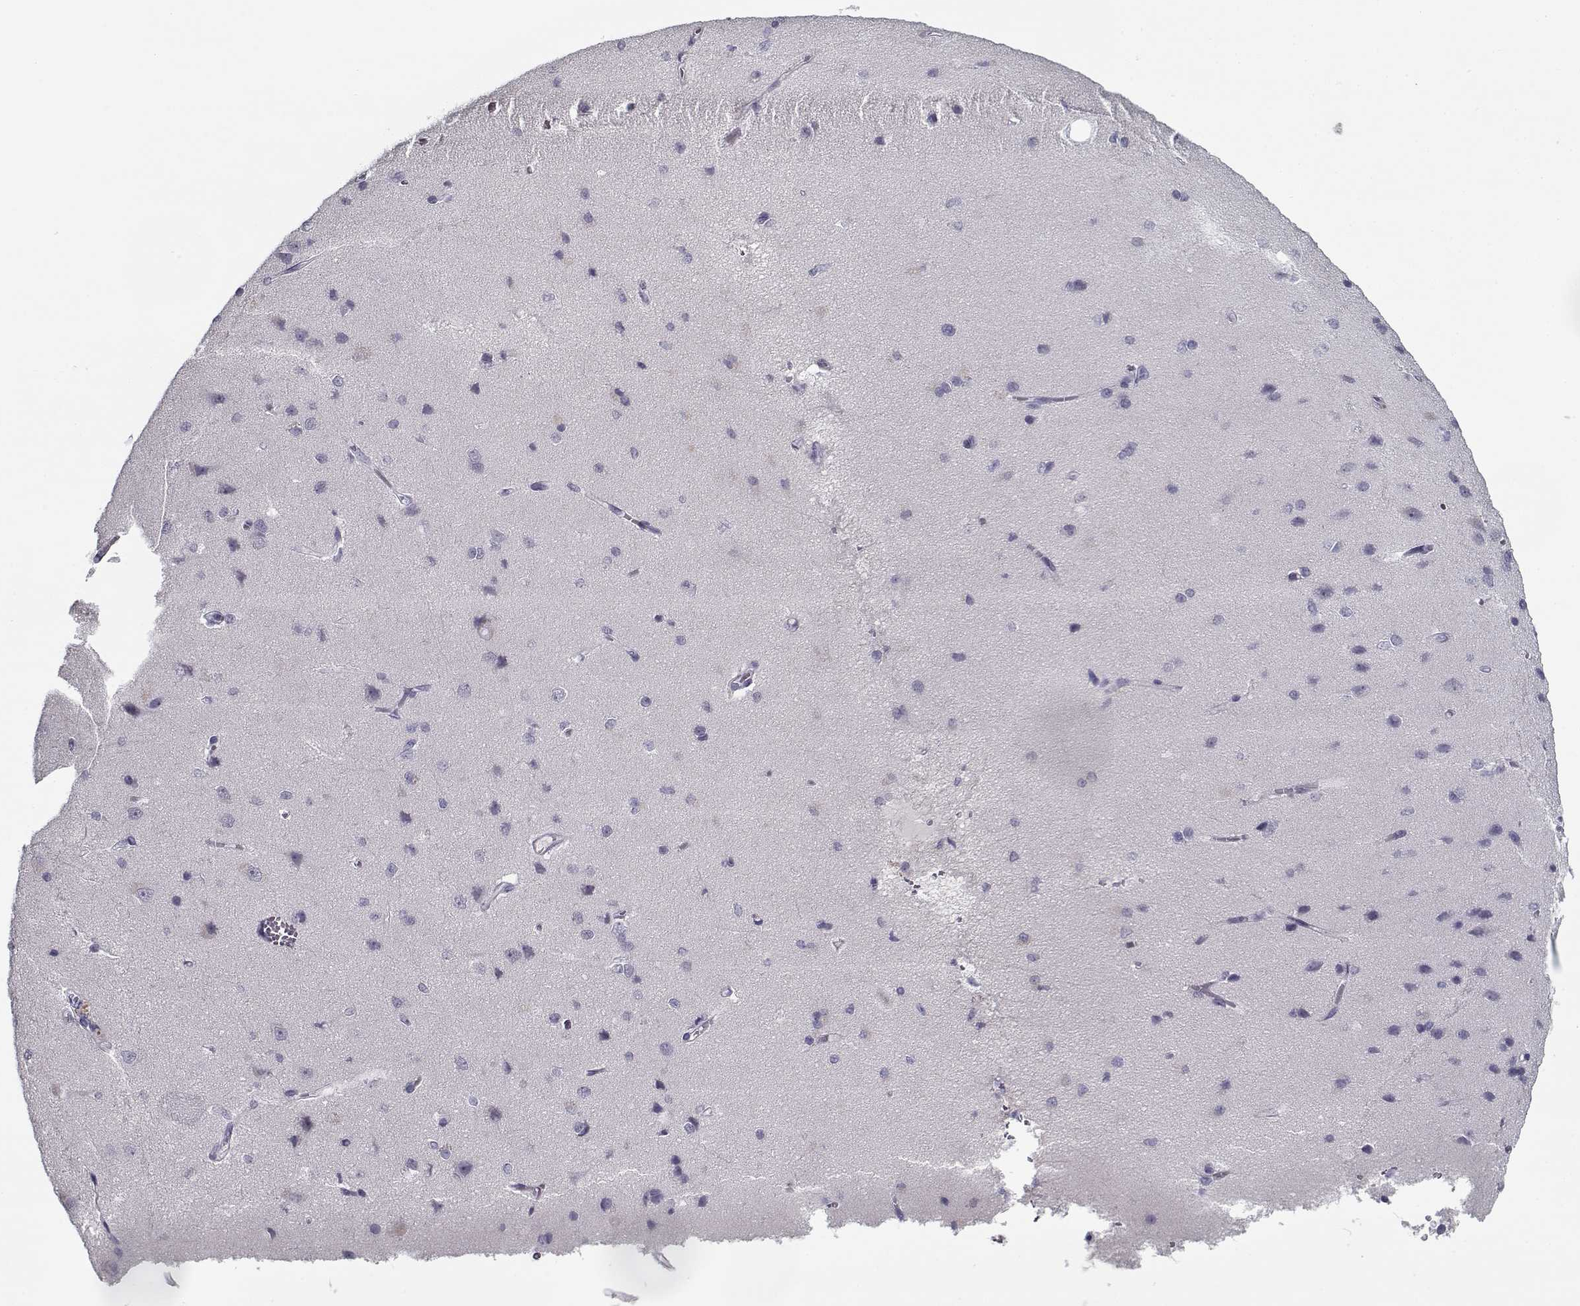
{"staining": {"intensity": "negative", "quantity": "none", "location": "none"}, "tissue": "cerebral cortex", "cell_type": "Endothelial cells", "image_type": "normal", "snomed": [{"axis": "morphology", "description": "Normal tissue, NOS"}, {"axis": "topography", "description": "Cerebral cortex"}], "caption": "Histopathology image shows no significant protein staining in endothelial cells of unremarkable cerebral cortex. The staining was performed using DAB to visualize the protein expression in brown, while the nuclei were stained in blue with hematoxylin (Magnification: 20x).", "gene": "RNF32", "patient": {"sex": "male", "age": 37}}